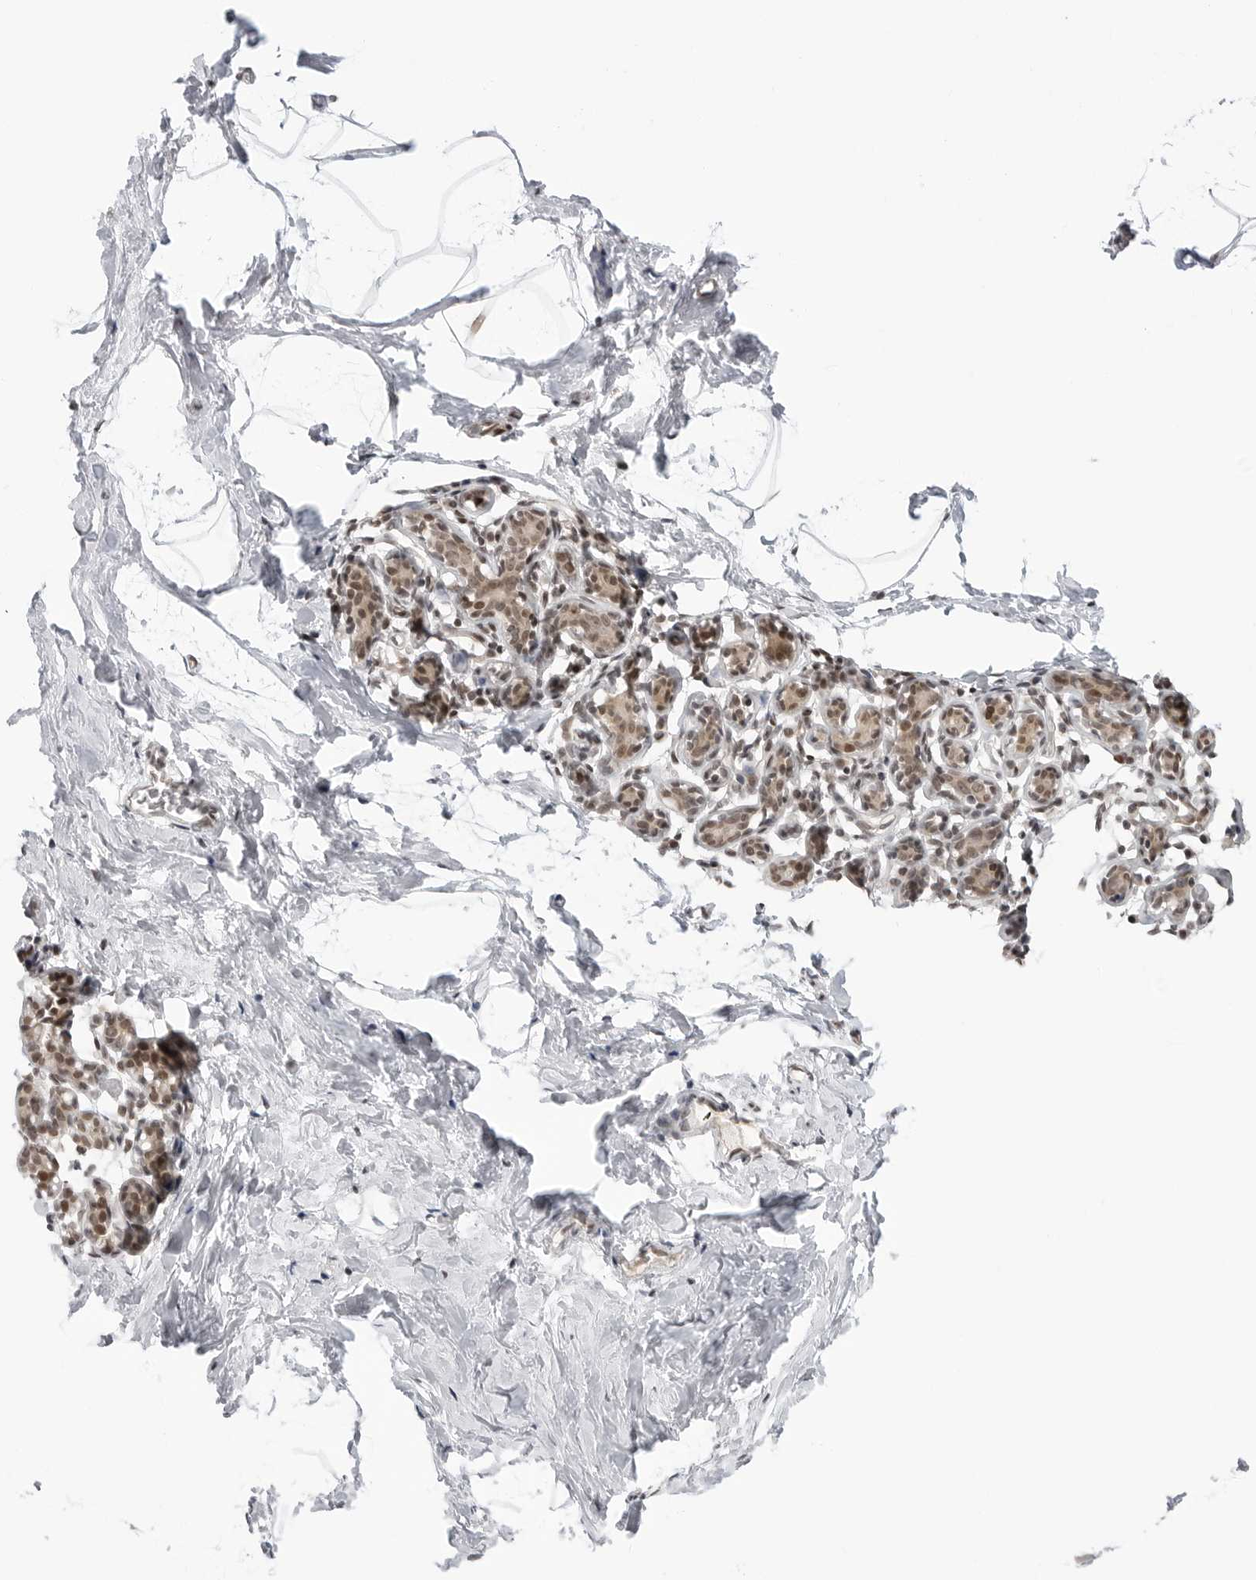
{"staining": {"intensity": "weak", "quantity": ">75%", "location": "nuclear"}, "tissue": "breast", "cell_type": "Adipocytes", "image_type": "normal", "snomed": [{"axis": "morphology", "description": "Normal tissue, NOS"}, {"axis": "topography", "description": "Breast"}], "caption": "Immunohistochemistry (DAB (3,3'-diaminobenzidine)) staining of benign human breast exhibits weak nuclear protein positivity in about >75% of adipocytes.", "gene": "C8orf33", "patient": {"sex": "female", "age": 62}}